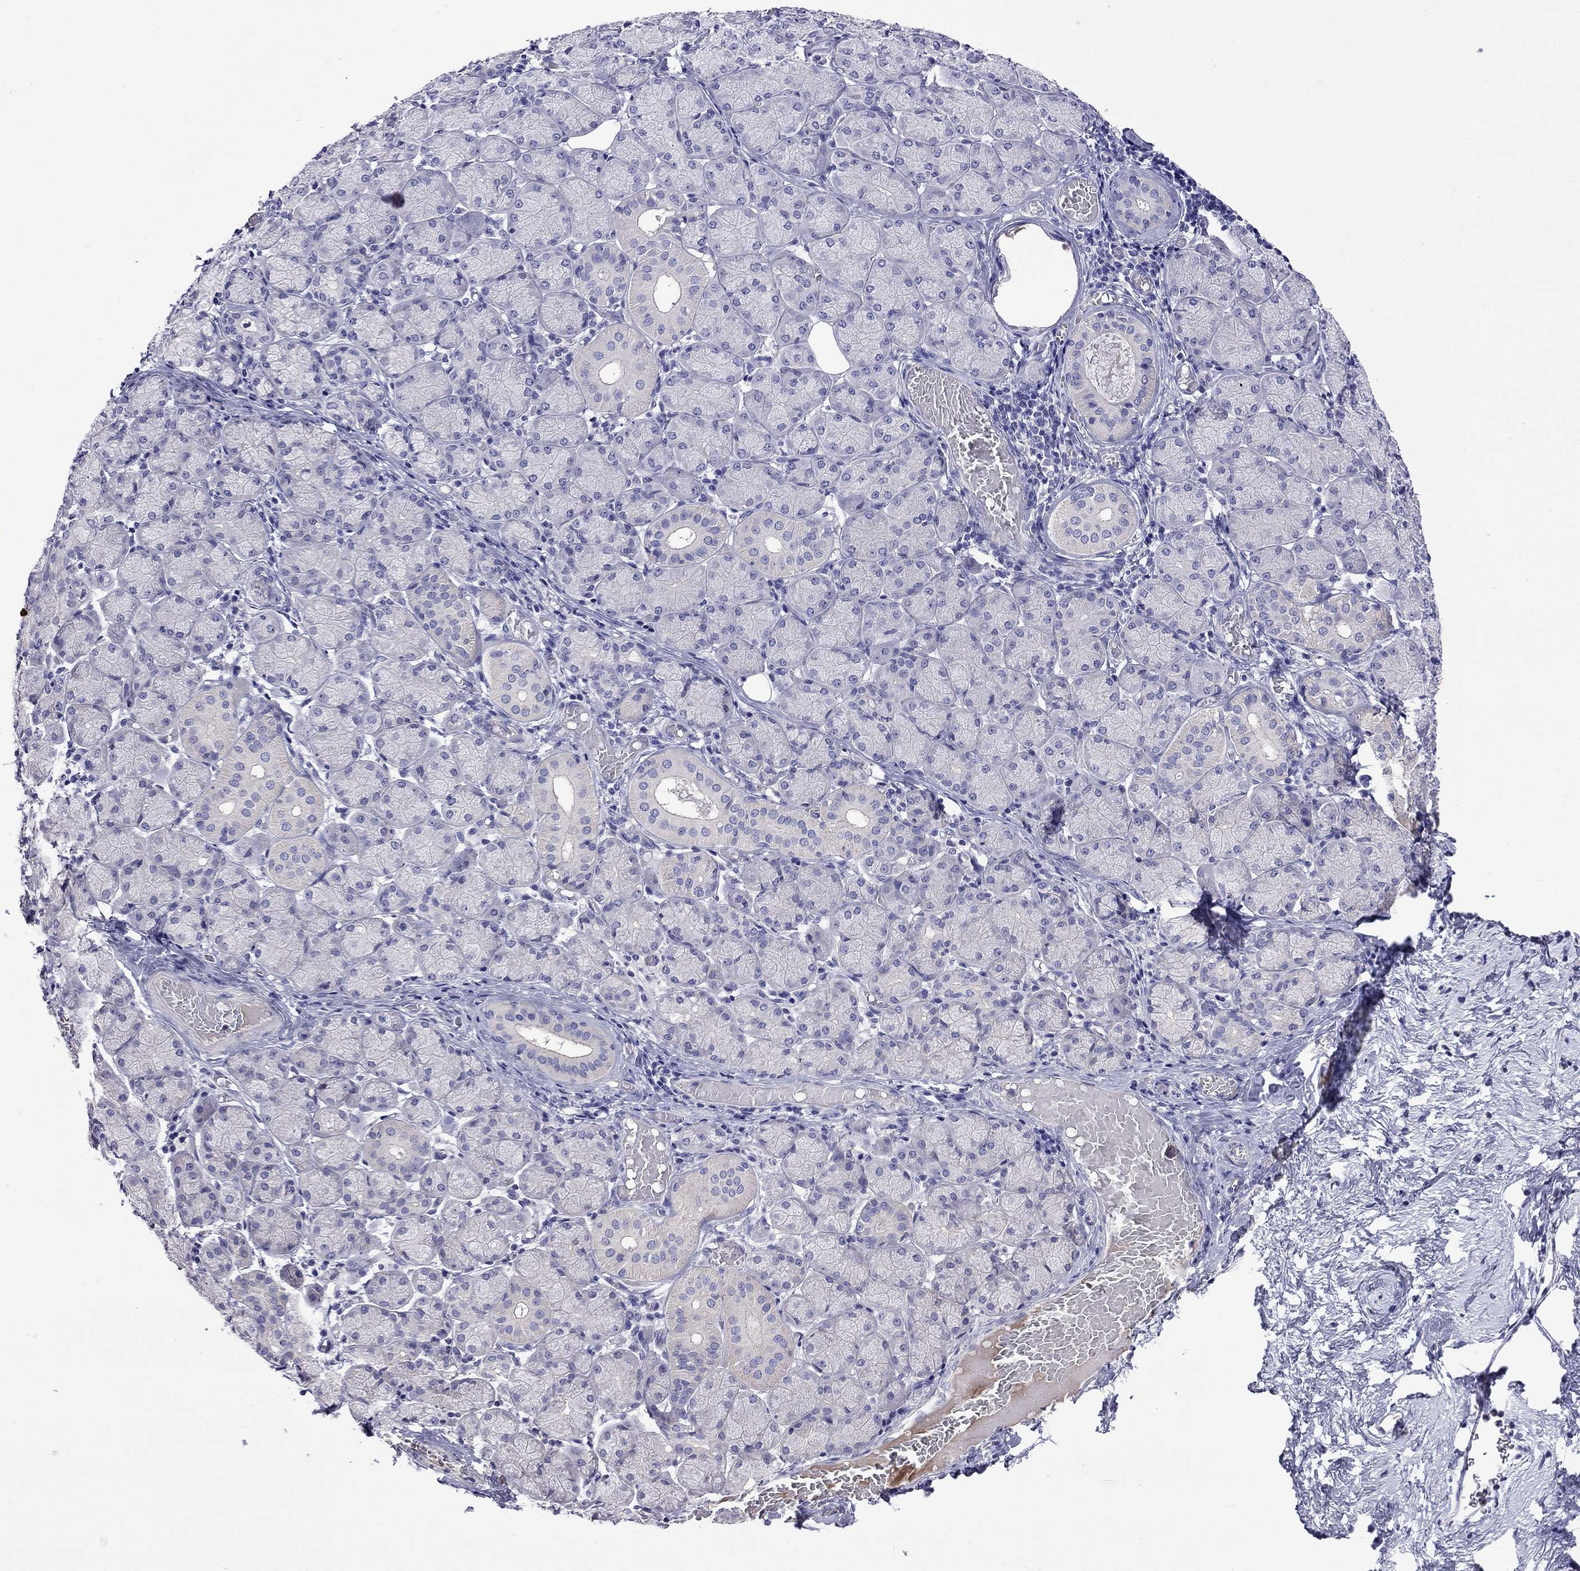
{"staining": {"intensity": "negative", "quantity": "none", "location": "none"}, "tissue": "salivary gland", "cell_type": "Glandular cells", "image_type": "normal", "snomed": [{"axis": "morphology", "description": "Normal tissue, NOS"}, {"axis": "topography", "description": "Salivary gland"}, {"axis": "topography", "description": "Peripheral nerve tissue"}], "caption": "Immunohistochemistry (IHC) micrograph of normal salivary gland stained for a protein (brown), which exhibits no expression in glandular cells.", "gene": "STAR", "patient": {"sex": "female", "age": 24}}